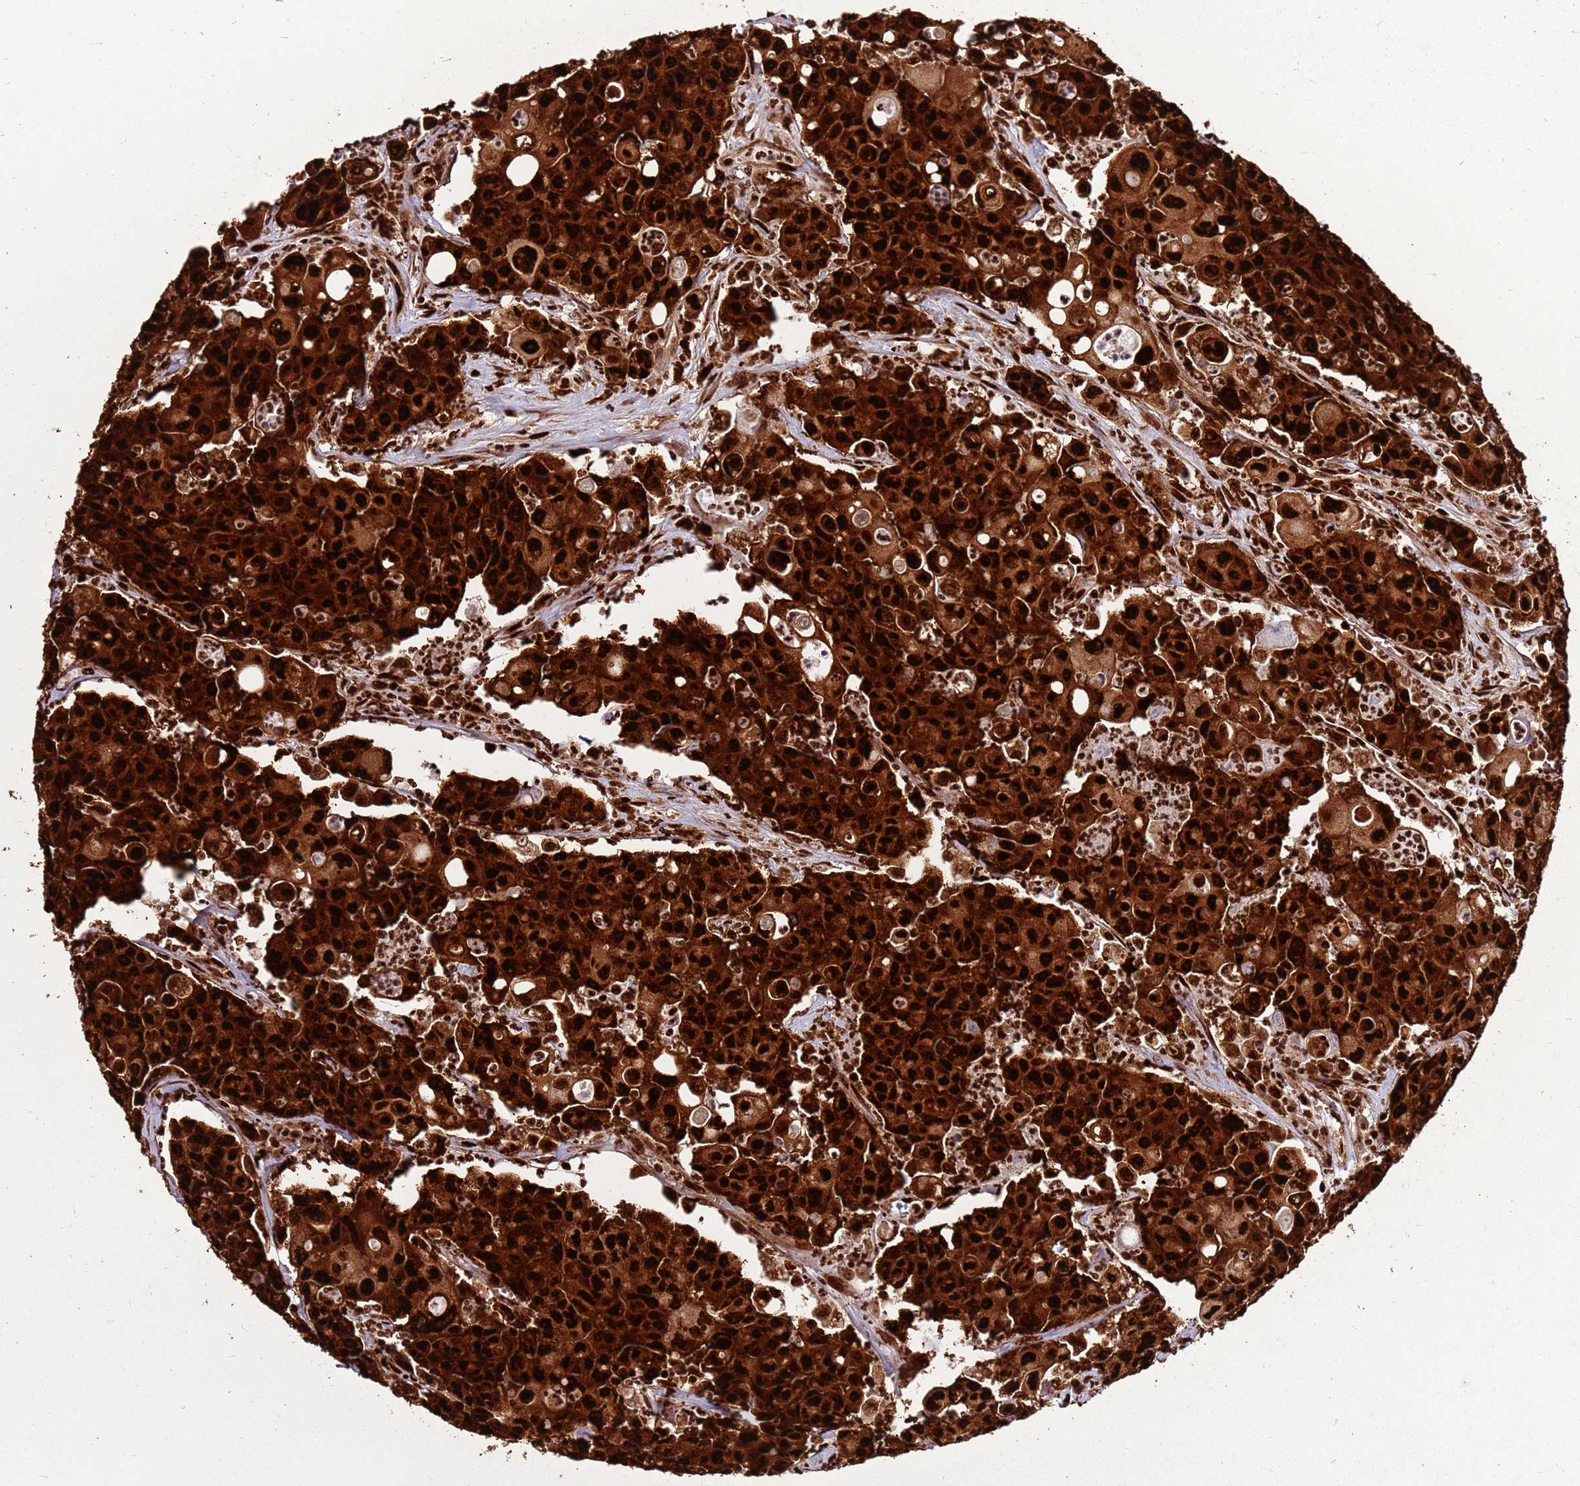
{"staining": {"intensity": "strong", "quantity": ">75%", "location": "cytoplasmic/membranous,nuclear"}, "tissue": "colorectal cancer", "cell_type": "Tumor cells", "image_type": "cancer", "snomed": [{"axis": "morphology", "description": "Adenocarcinoma, NOS"}, {"axis": "topography", "description": "Colon"}], "caption": "Brown immunohistochemical staining in human colorectal cancer exhibits strong cytoplasmic/membranous and nuclear staining in approximately >75% of tumor cells. Using DAB (brown) and hematoxylin (blue) stains, captured at high magnification using brightfield microscopy.", "gene": "HNRNPAB", "patient": {"sex": "male", "age": 51}}